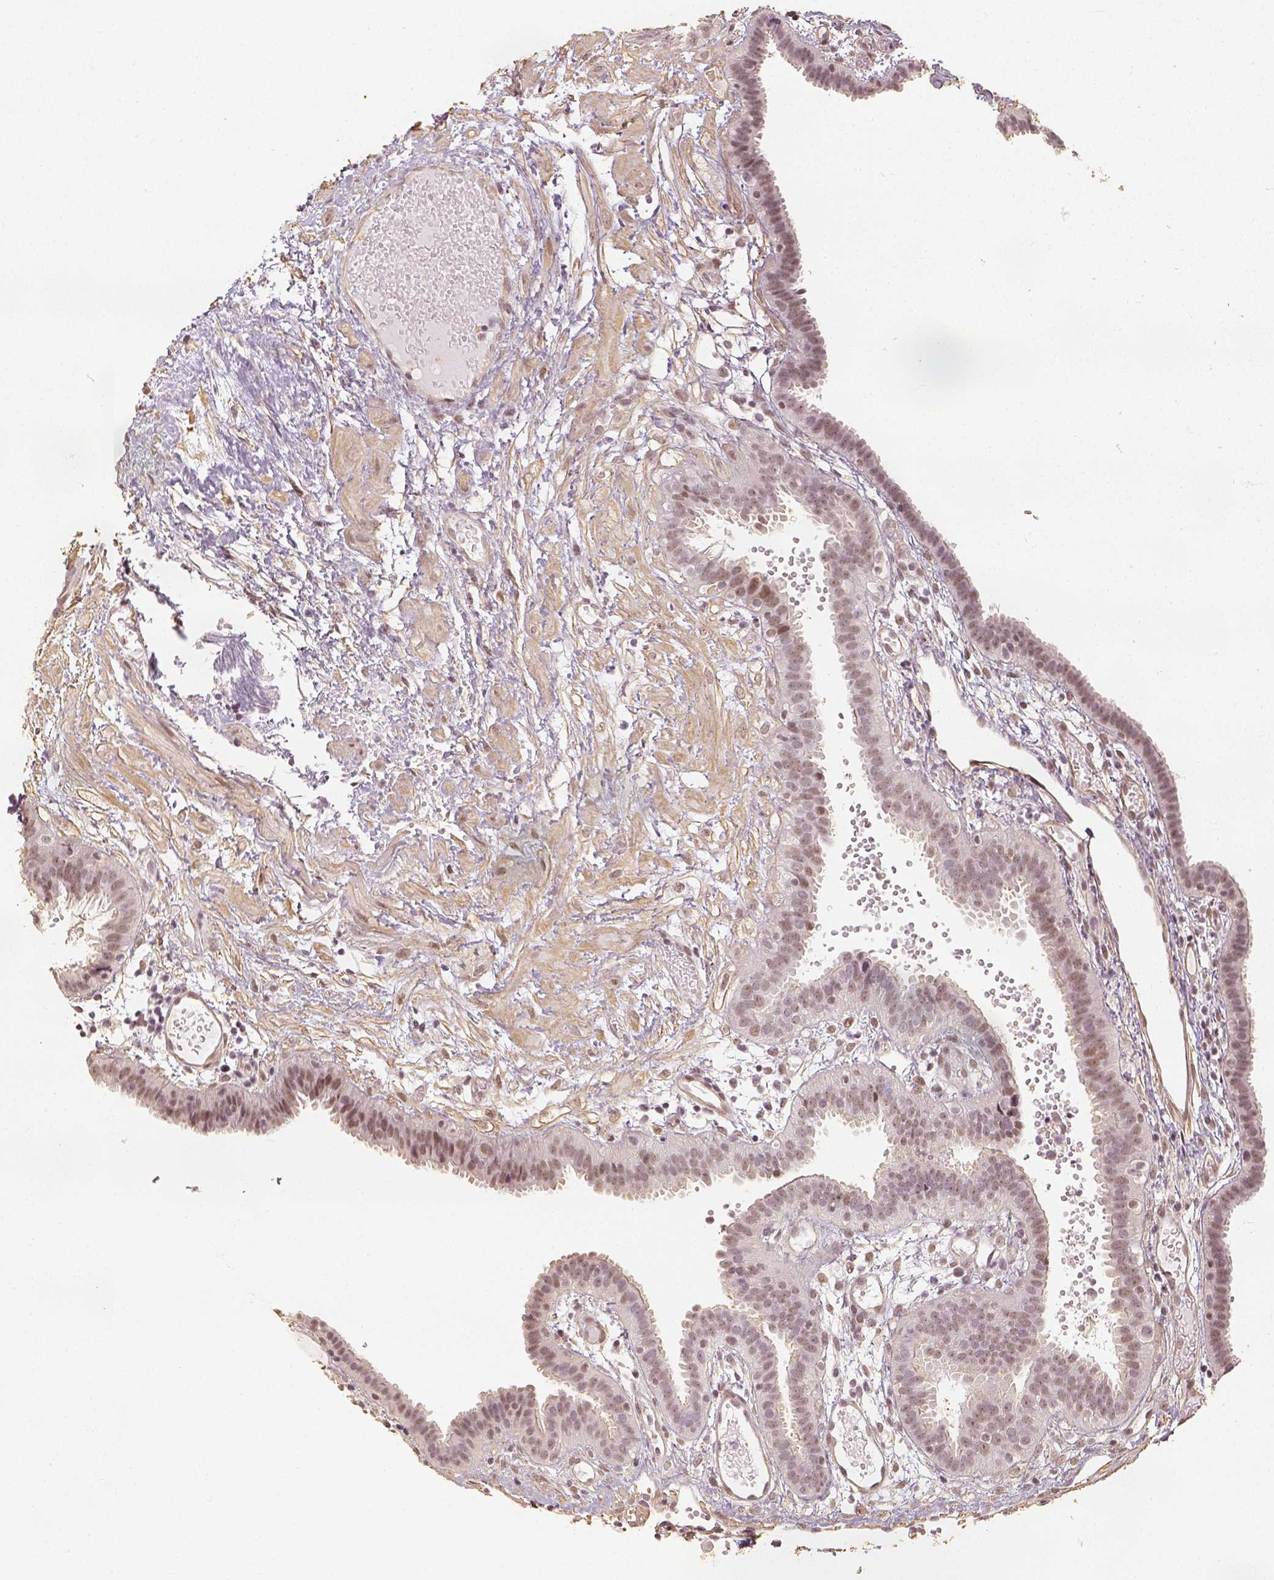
{"staining": {"intensity": "moderate", "quantity": ">75%", "location": "nuclear"}, "tissue": "fallopian tube", "cell_type": "Glandular cells", "image_type": "normal", "snomed": [{"axis": "morphology", "description": "Normal tissue, NOS"}, {"axis": "topography", "description": "Fallopian tube"}], "caption": "Fallopian tube stained with immunohistochemistry shows moderate nuclear staining in approximately >75% of glandular cells.", "gene": "HDAC1", "patient": {"sex": "female", "age": 37}}